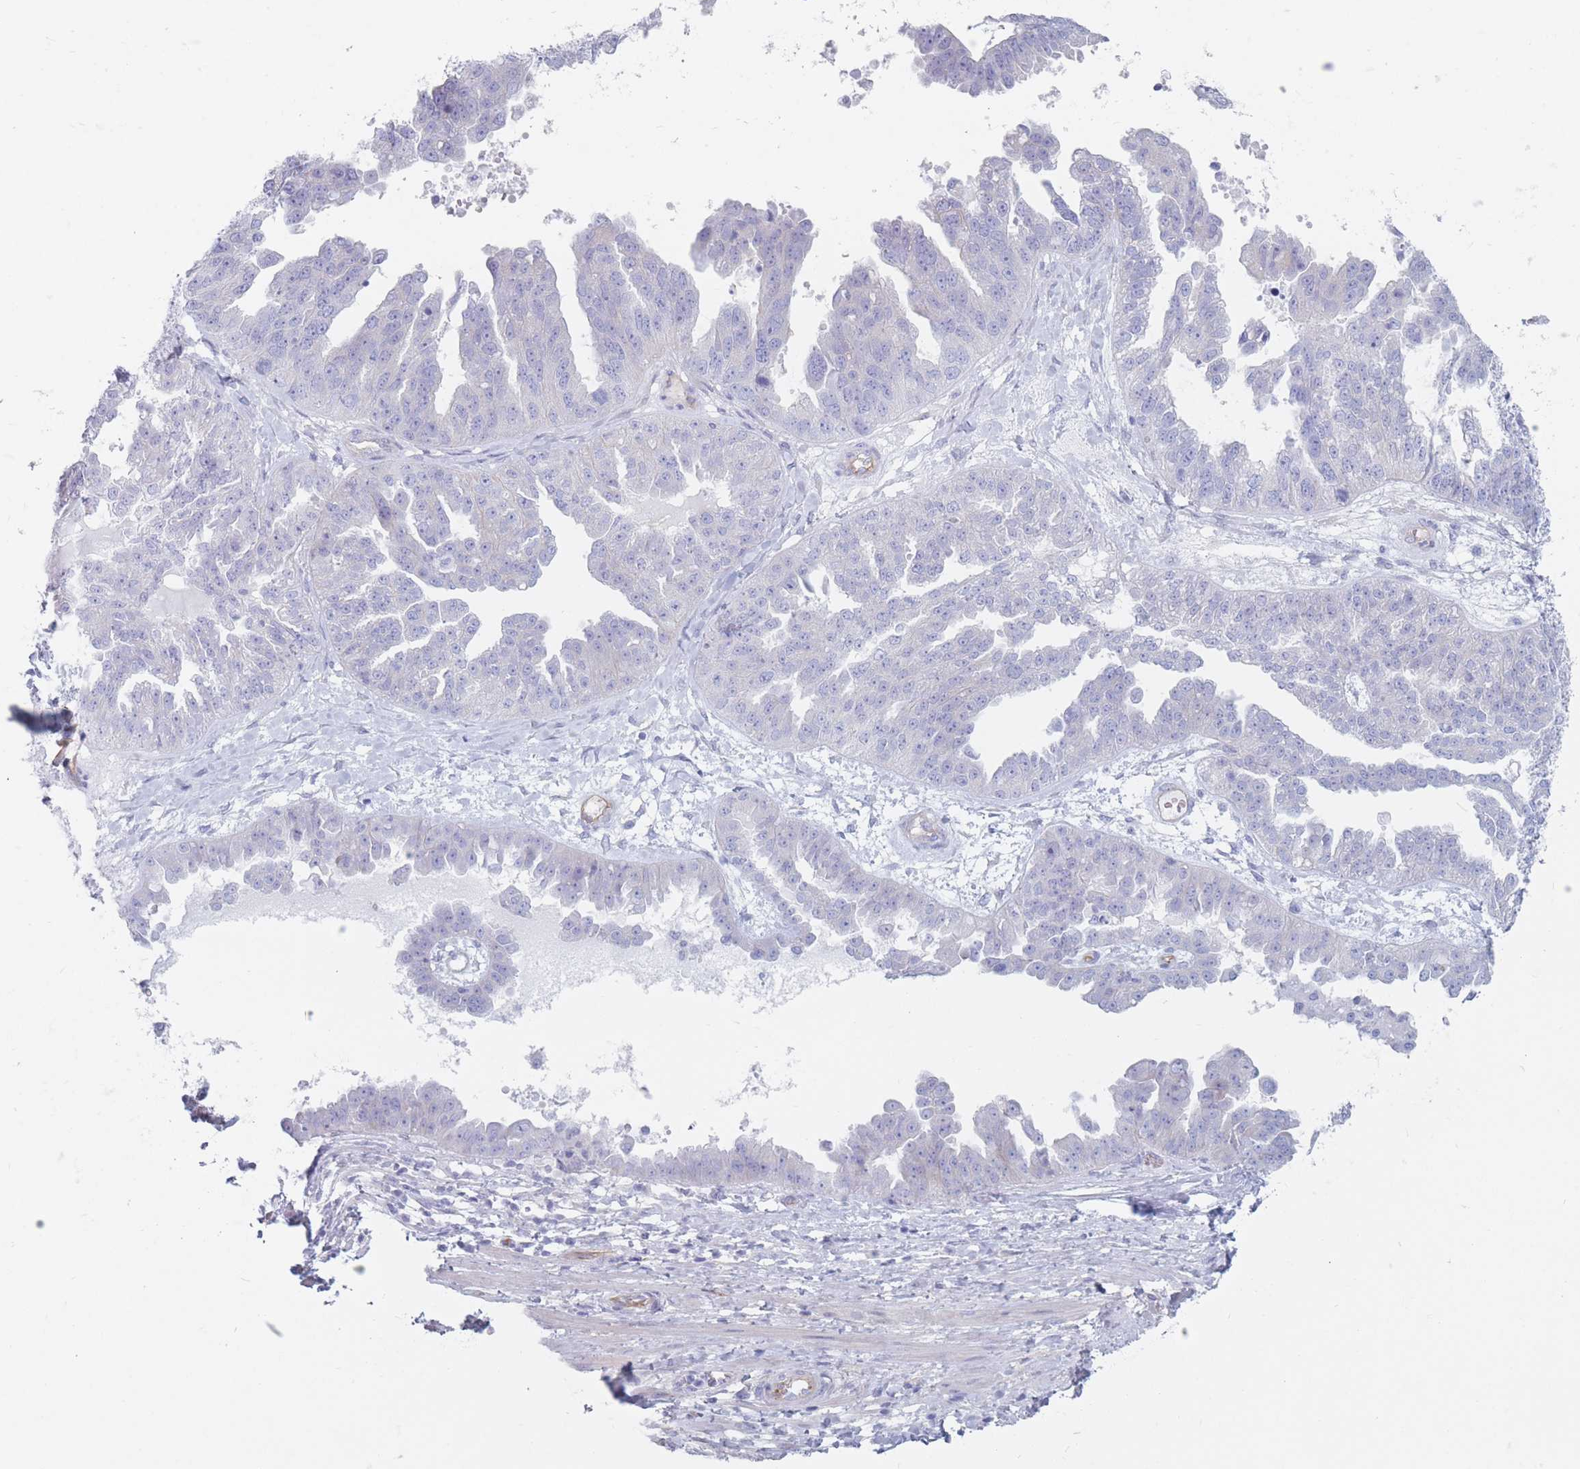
{"staining": {"intensity": "negative", "quantity": "none", "location": "none"}, "tissue": "ovarian cancer", "cell_type": "Tumor cells", "image_type": "cancer", "snomed": [{"axis": "morphology", "description": "Cystadenocarcinoma, serous, NOS"}, {"axis": "topography", "description": "Ovary"}], "caption": "A micrograph of ovarian cancer stained for a protein demonstrates no brown staining in tumor cells.", "gene": "PLPP1", "patient": {"sex": "female", "age": 58}}